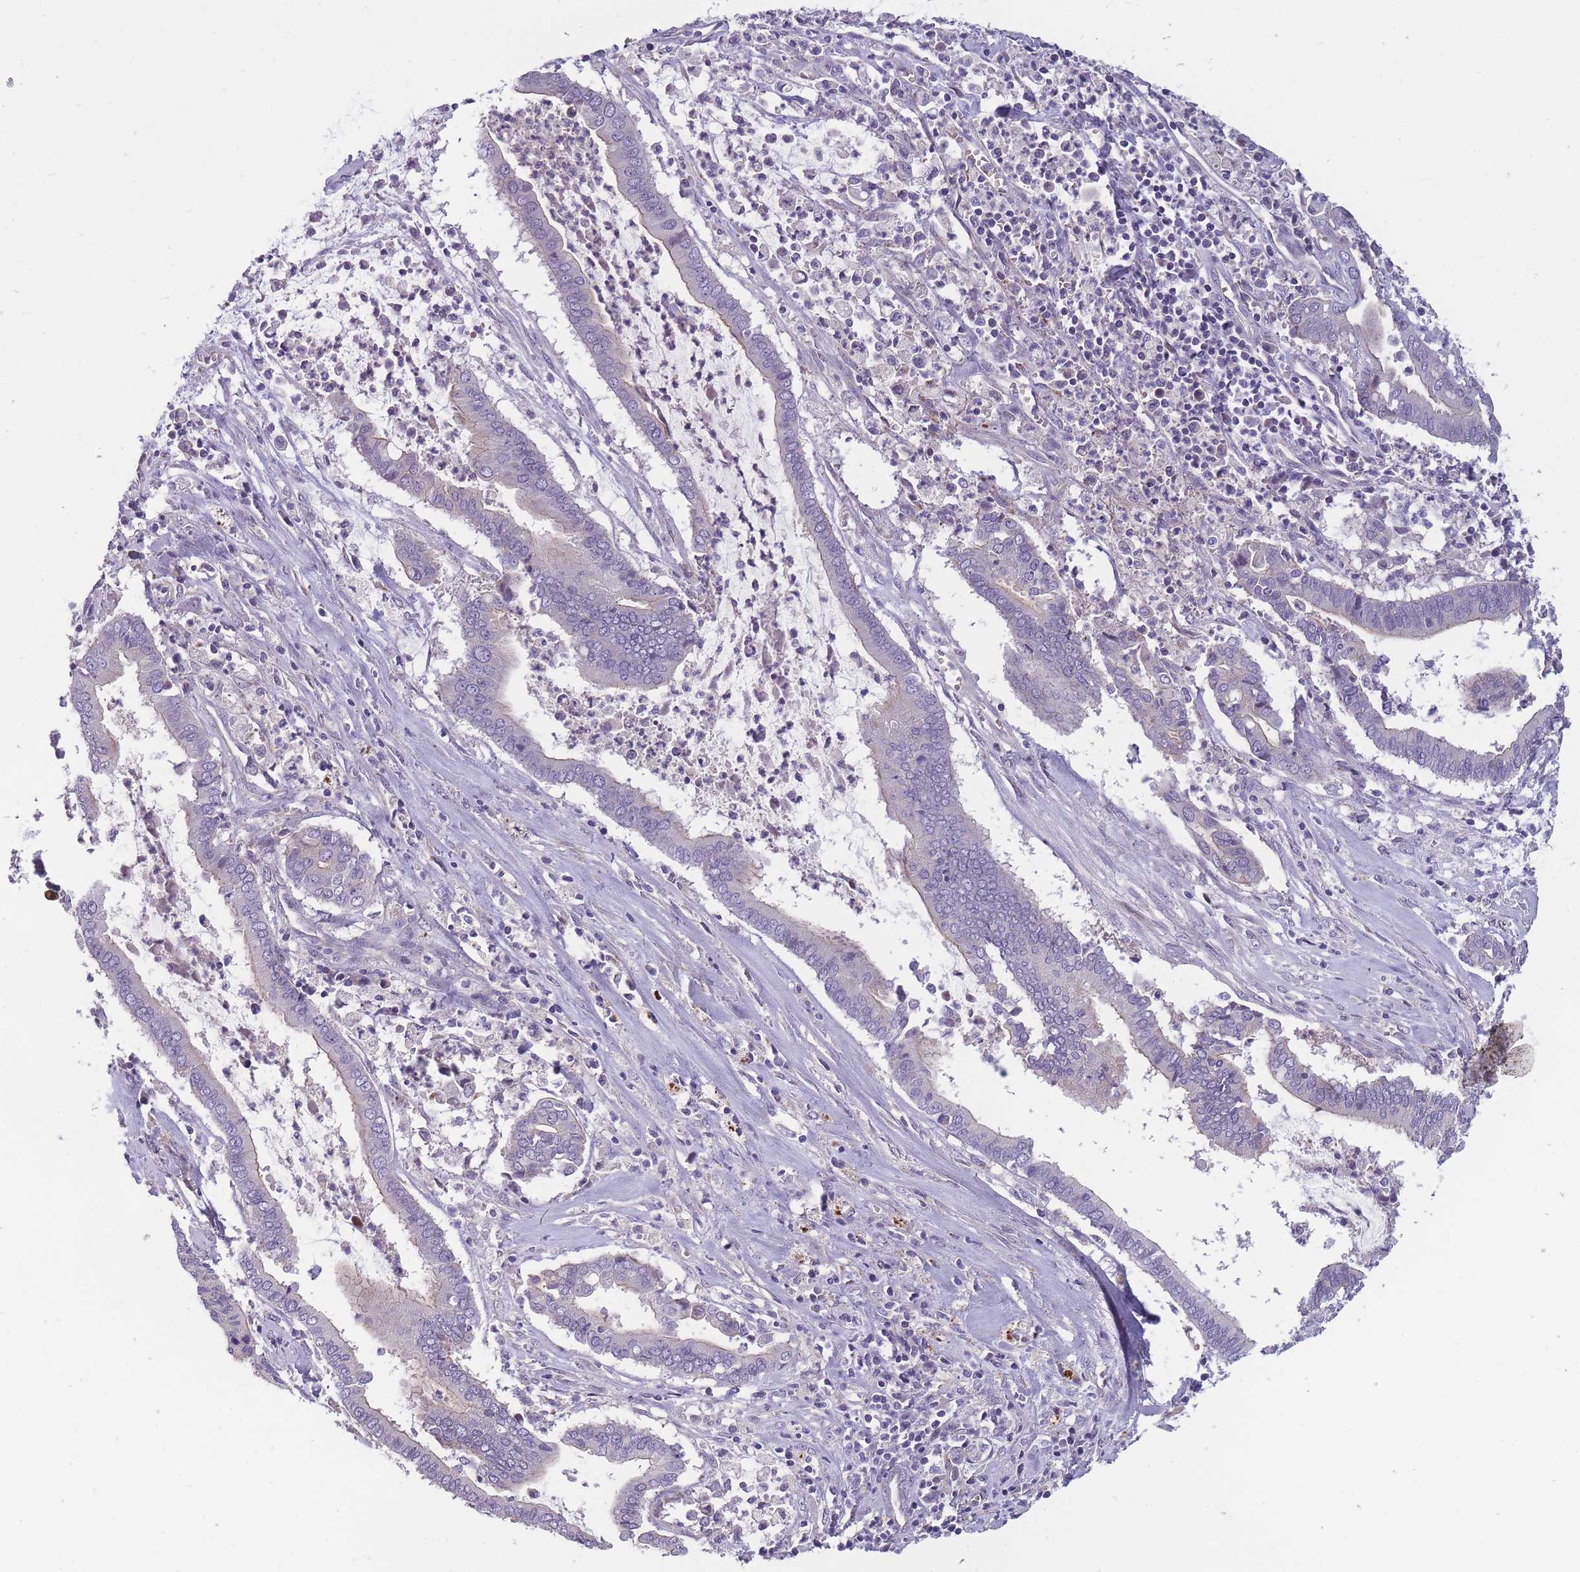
{"staining": {"intensity": "negative", "quantity": "none", "location": "none"}, "tissue": "cervical cancer", "cell_type": "Tumor cells", "image_type": "cancer", "snomed": [{"axis": "morphology", "description": "Adenocarcinoma, NOS"}, {"axis": "topography", "description": "Cervix"}], "caption": "Immunohistochemical staining of human adenocarcinoma (cervical) displays no significant positivity in tumor cells.", "gene": "FAM83F", "patient": {"sex": "female", "age": 44}}